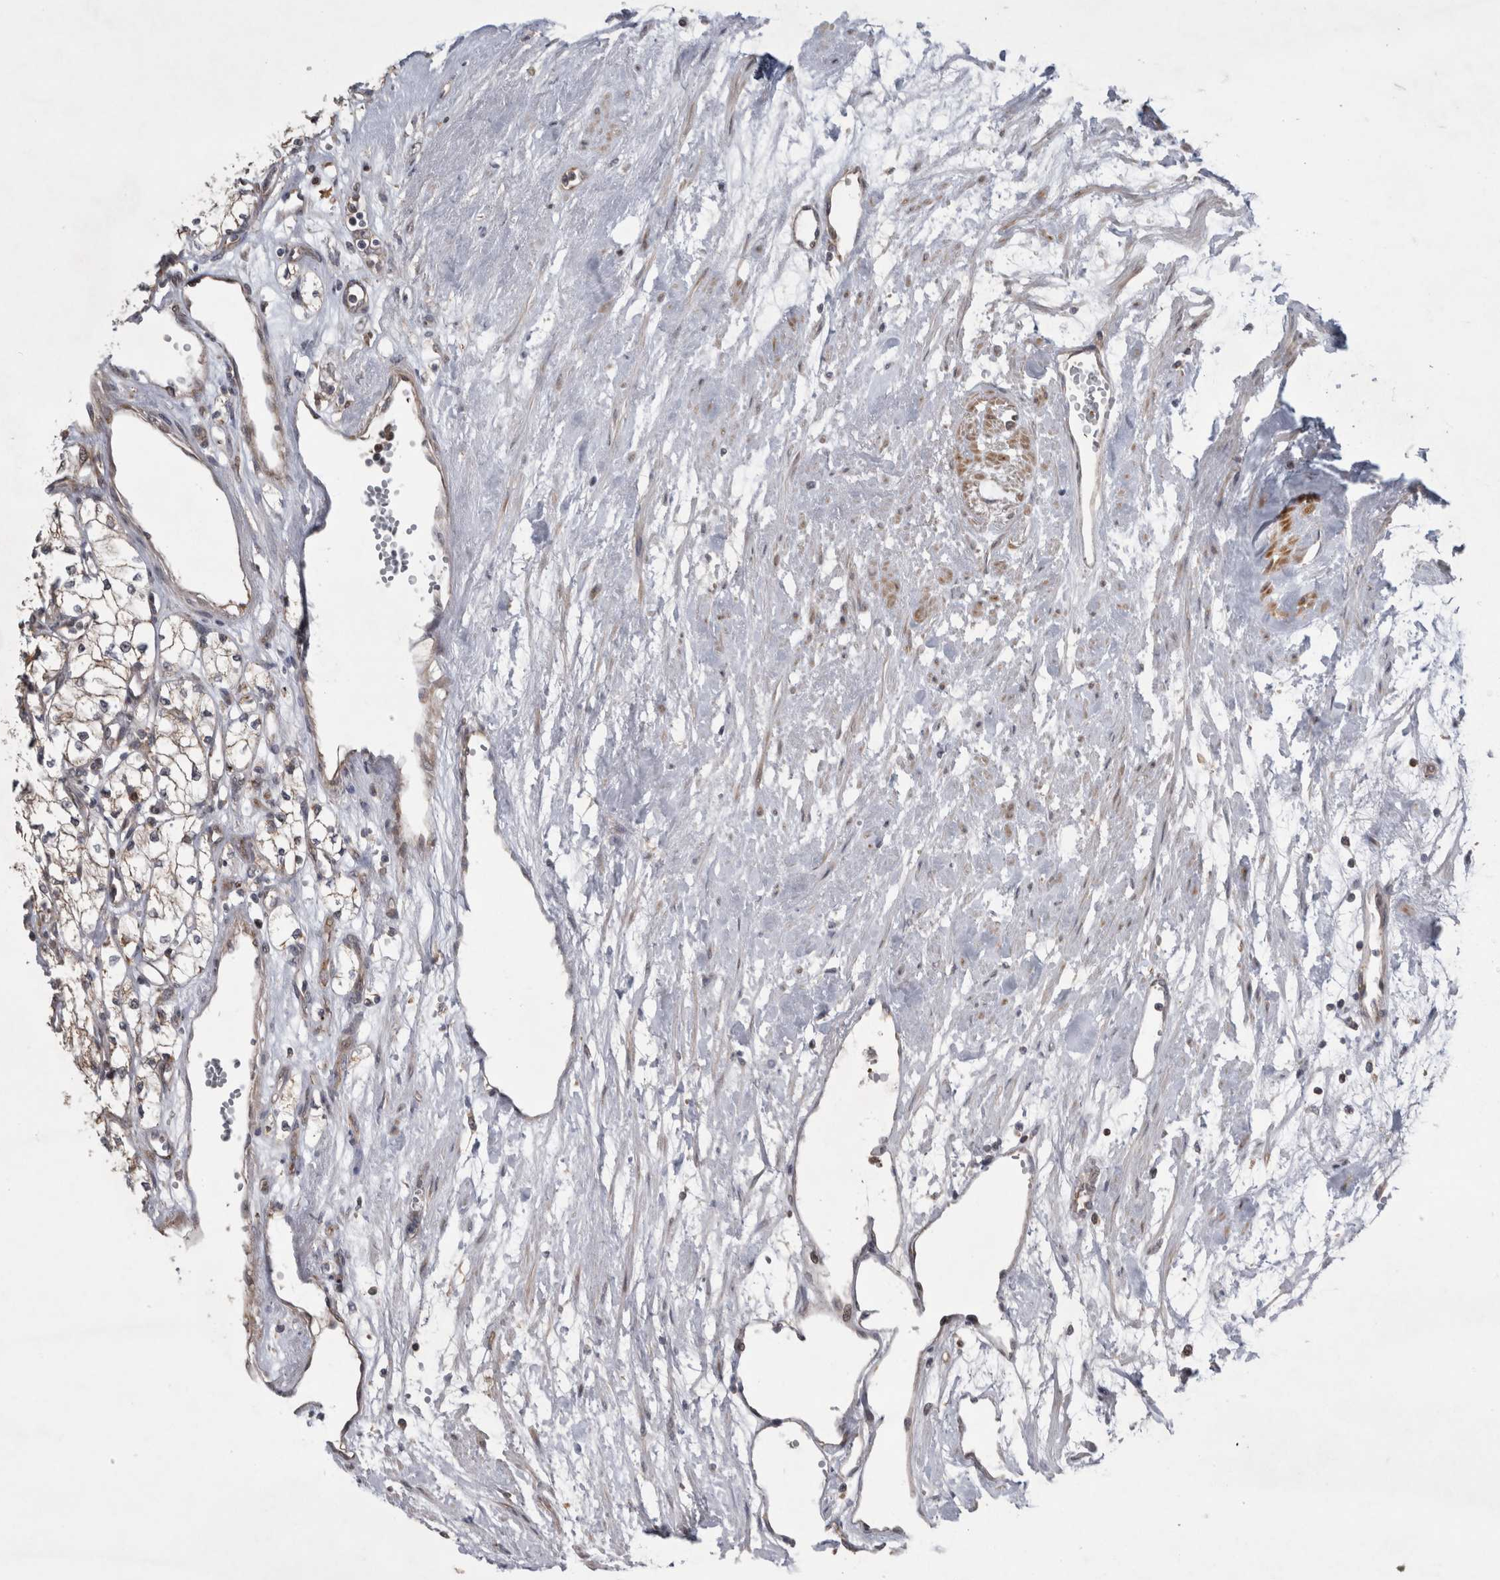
{"staining": {"intensity": "weak", "quantity": ">75%", "location": "cytoplasmic/membranous"}, "tissue": "renal cancer", "cell_type": "Tumor cells", "image_type": "cancer", "snomed": [{"axis": "morphology", "description": "Adenocarcinoma, NOS"}, {"axis": "topography", "description": "Kidney"}], "caption": "Weak cytoplasmic/membranous positivity is appreciated in about >75% of tumor cells in renal cancer (adenocarcinoma).", "gene": "KCNIP1", "patient": {"sex": "male", "age": 59}}